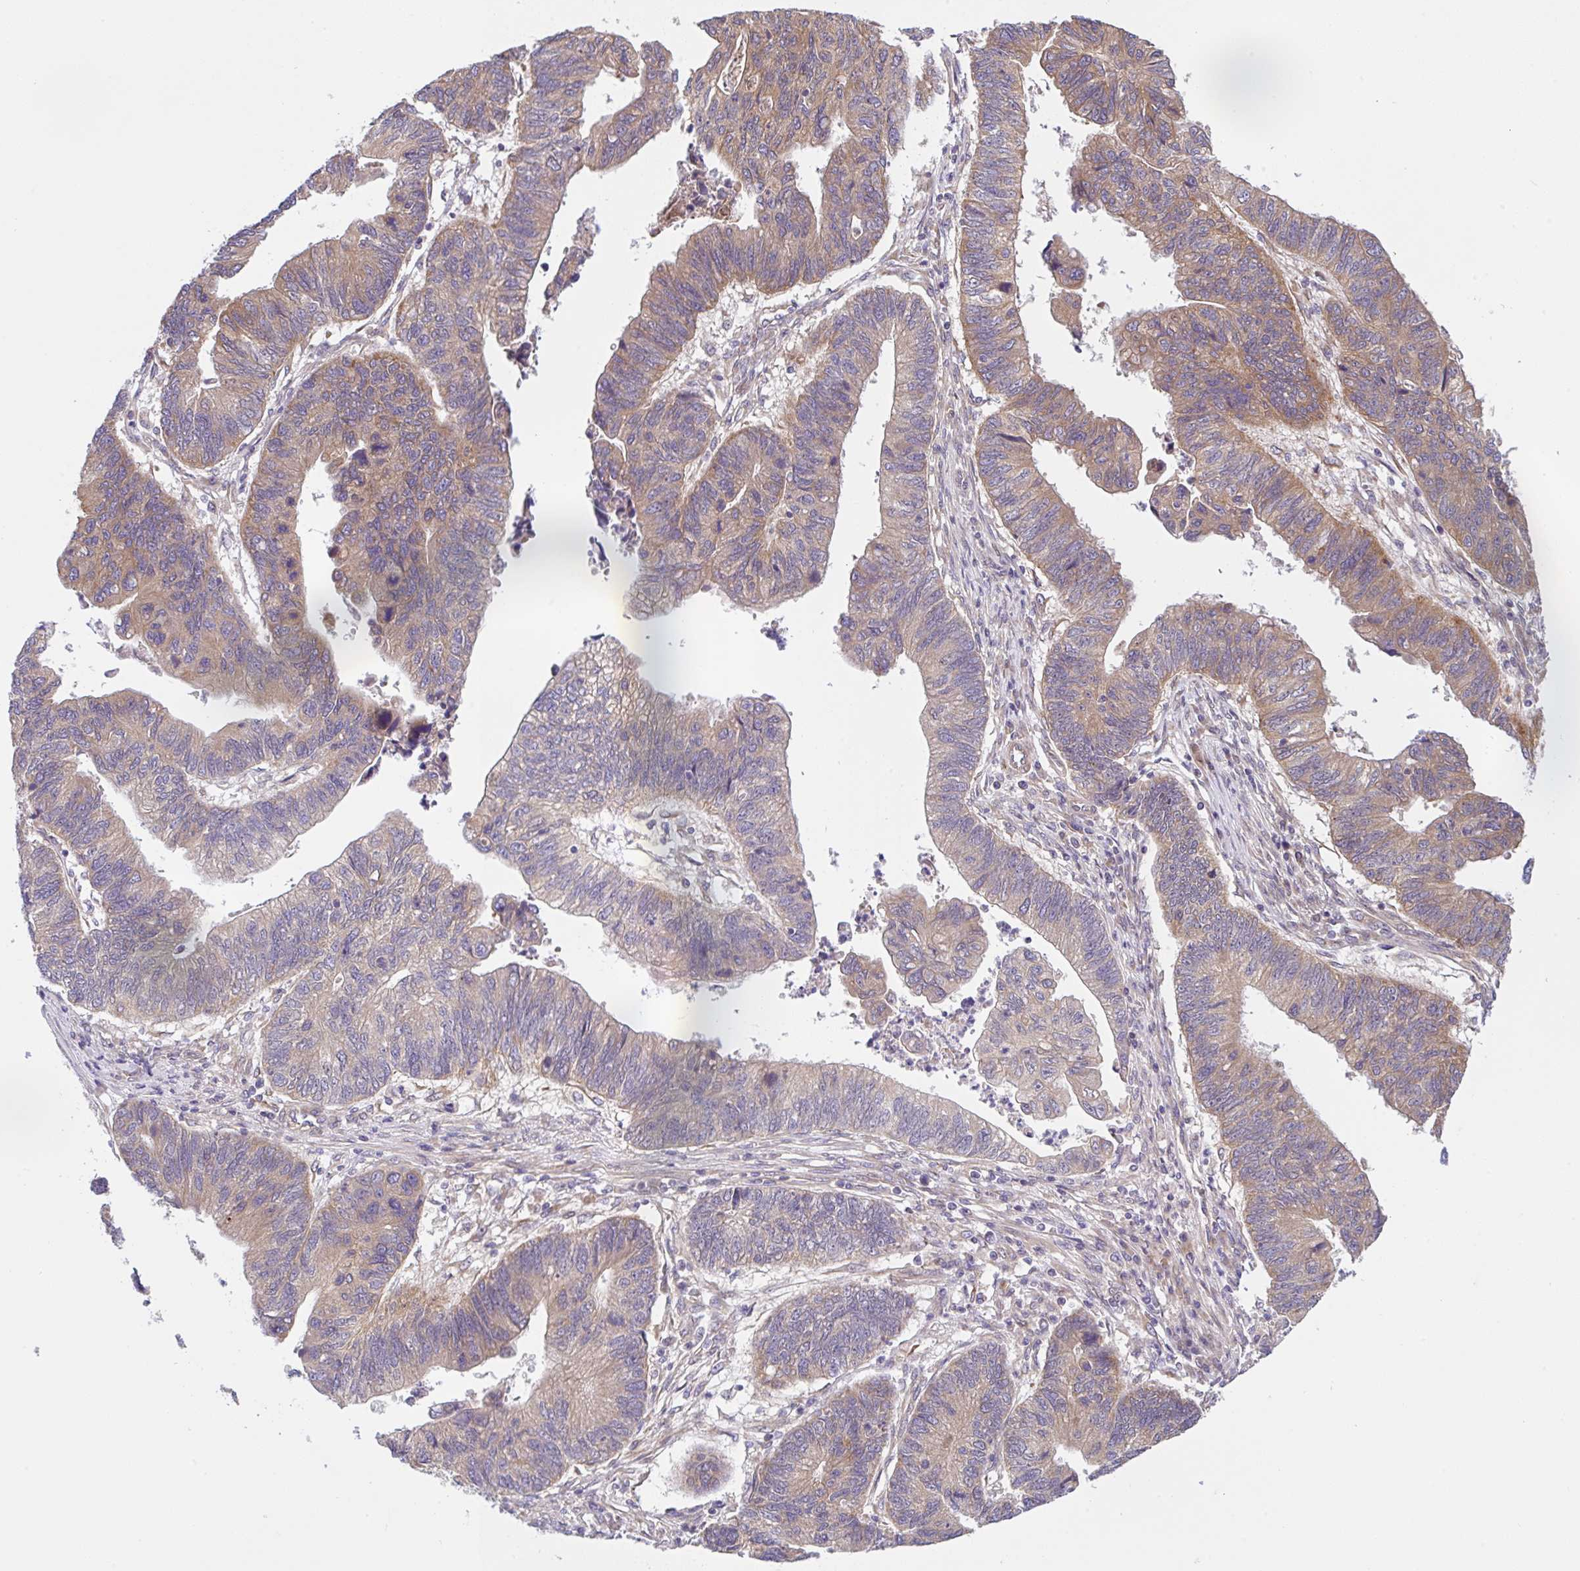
{"staining": {"intensity": "moderate", "quantity": "25%-75%", "location": "cytoplasmic/membranous"}, "tissue": "stomach cancer", "cell_type": "Tumor cells", "image_type": "cancer", "snomed": [{"axis": "morphology", "description": "Adenocarcinoma, NOS"}, {"axis": "topography", "description": "Stomach"}], "caption": "Immunohistochemistry photomicrograph of neoplastic tissue: stomach adenocarcinoma stained using immunohistochemistry (IHC) exhibits medium levels of moderate protein expression localized specifically in the cytoplasmic/membranous of tumor cells, appearing as a cytoplasmic/membranous brown color.", "gene": "UBE4A", "patient": {"sex": "male", "age": 59}}